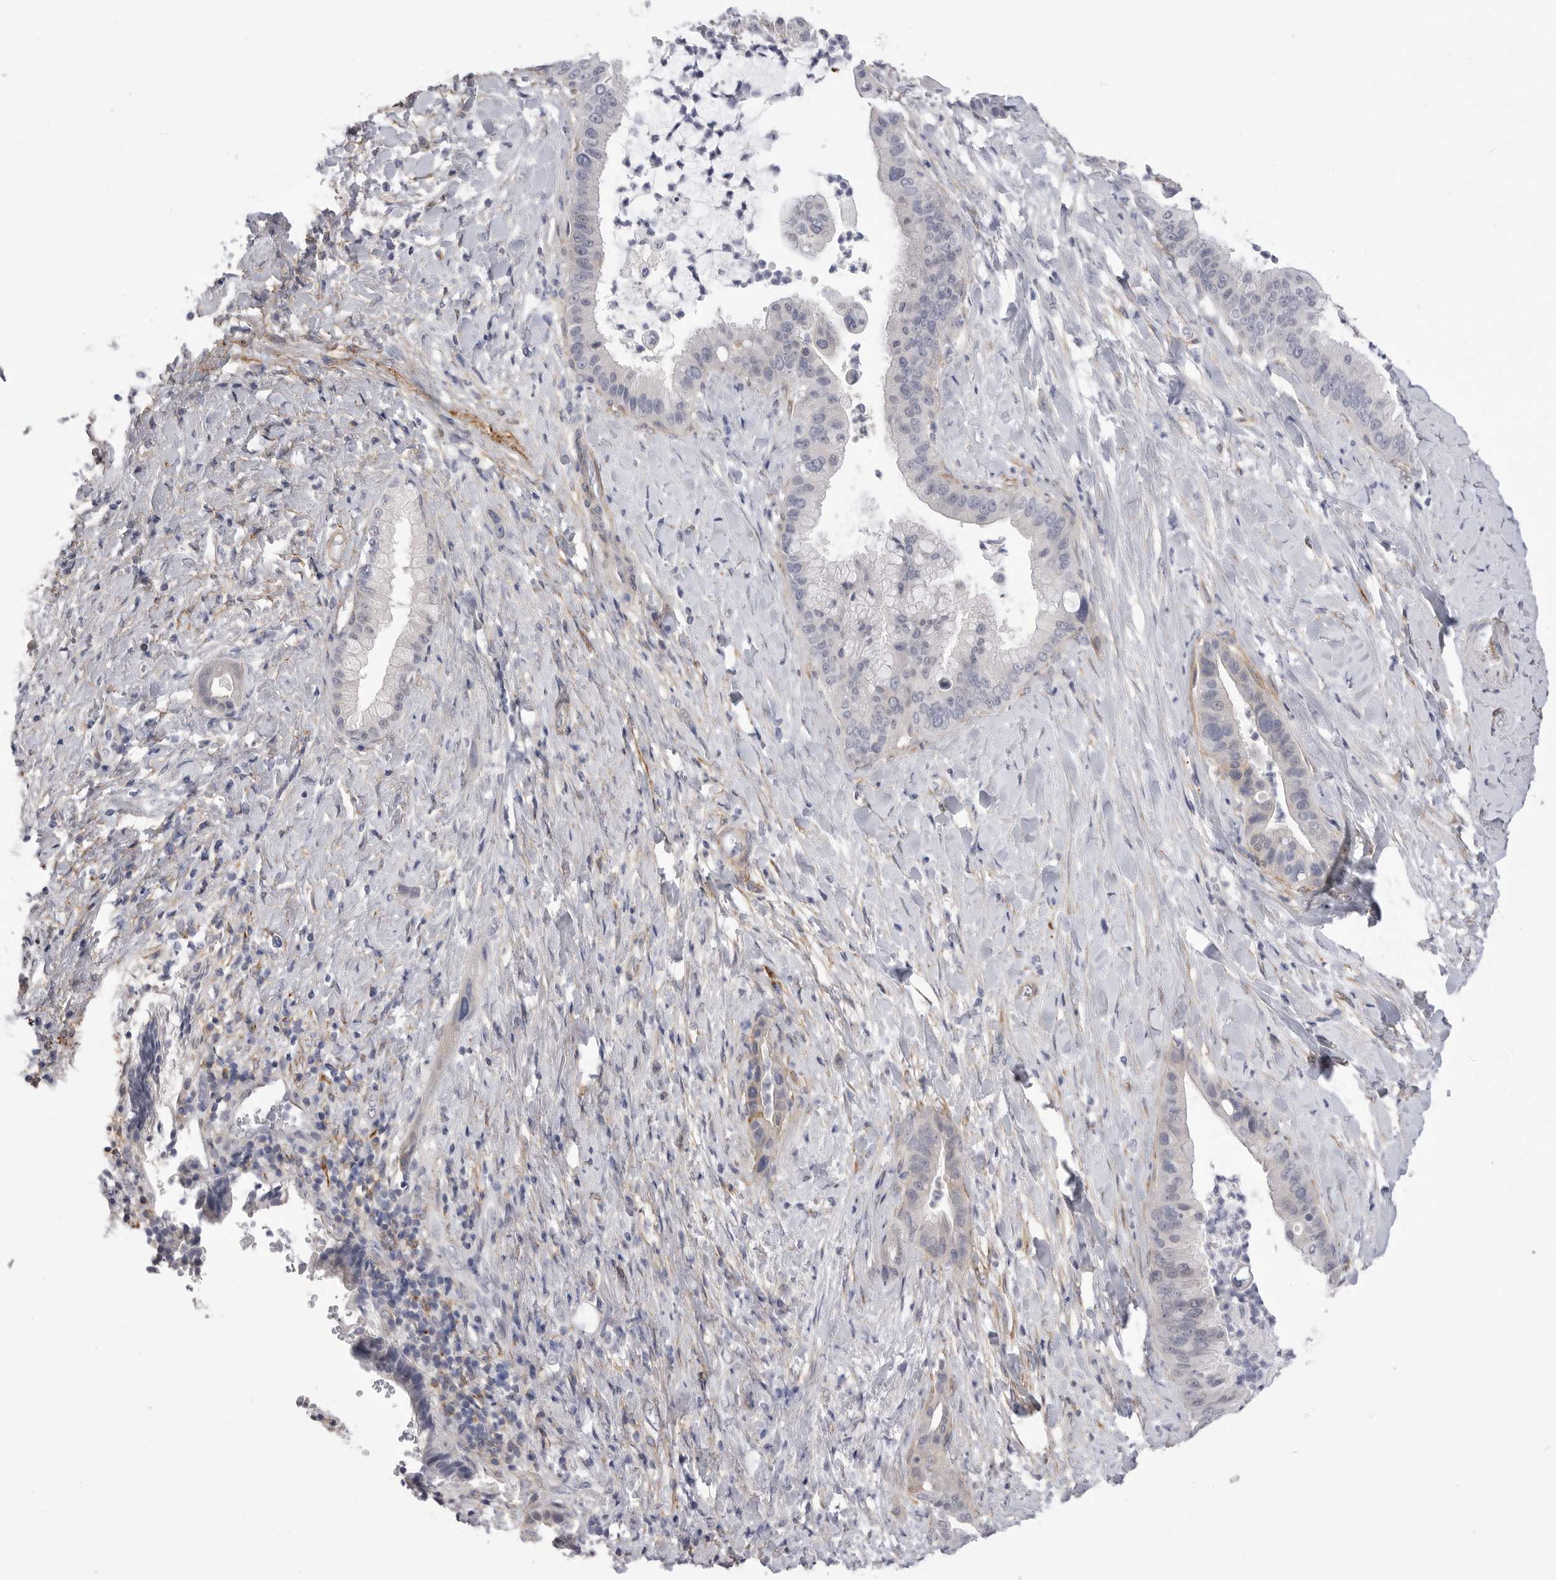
{"staining": {"intensity": "weak", "quantity": "<25%", "location": "cytoplasmic/membranous"}, "tissue": "liver cancer", "cell_type": "Tumor cells", "image_type": "cancer", "snomed": [{"axis": "morphology", "description": "Cholangiocarcinoma"}, {"axis": "topography", "description": "Liver"}], "caption": "IHC of liver cholangiocarcinoma exhibits no staining in tumor cells.", "gene": "AKAP12", "patient": {"sex": "female", "age": 54}}